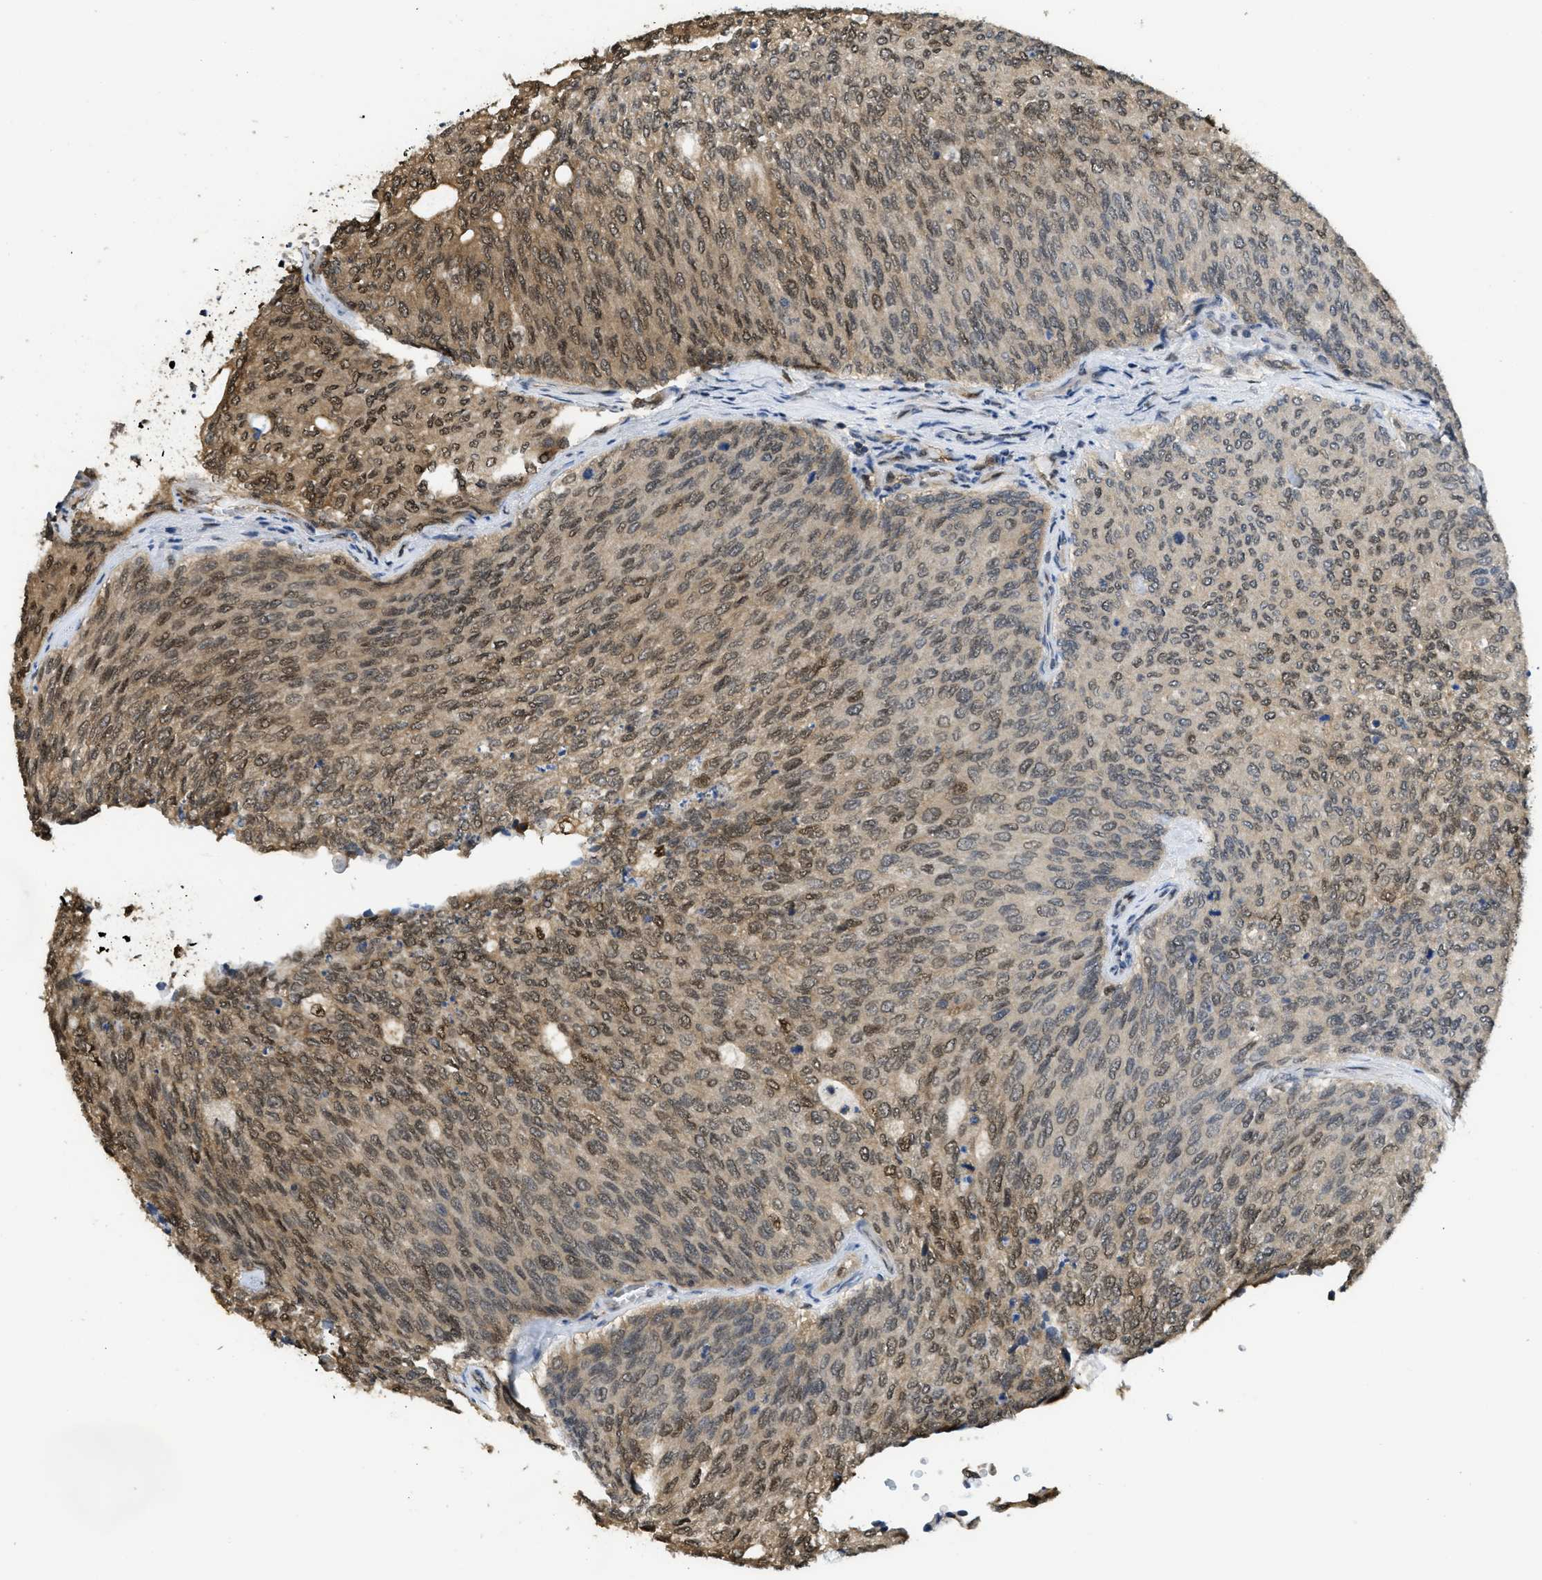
{"staining": {"intensity": "moderate", "quantity": ">75%", "location": "cytoplasmic/membranous,nuclear"}, "tissue": "urothelial cancer", "cell_type": "Tumor cells", "image_type": "cancer", "snomed": [{"axis": "morphology", "description": "Urothelial carcinoma, Low grade"}, {"axis": "topography", "description": "Urinary bladder"}], "caption": "Protein expression by immunohistochemistry (IHC) shows moderate cytoplasmic/membranous and nuclear expression in approximately >75% of tumor cells in urothelial cancer.", "gene": "PSMC5", "patient": {"sex": "female", "age": 79}}